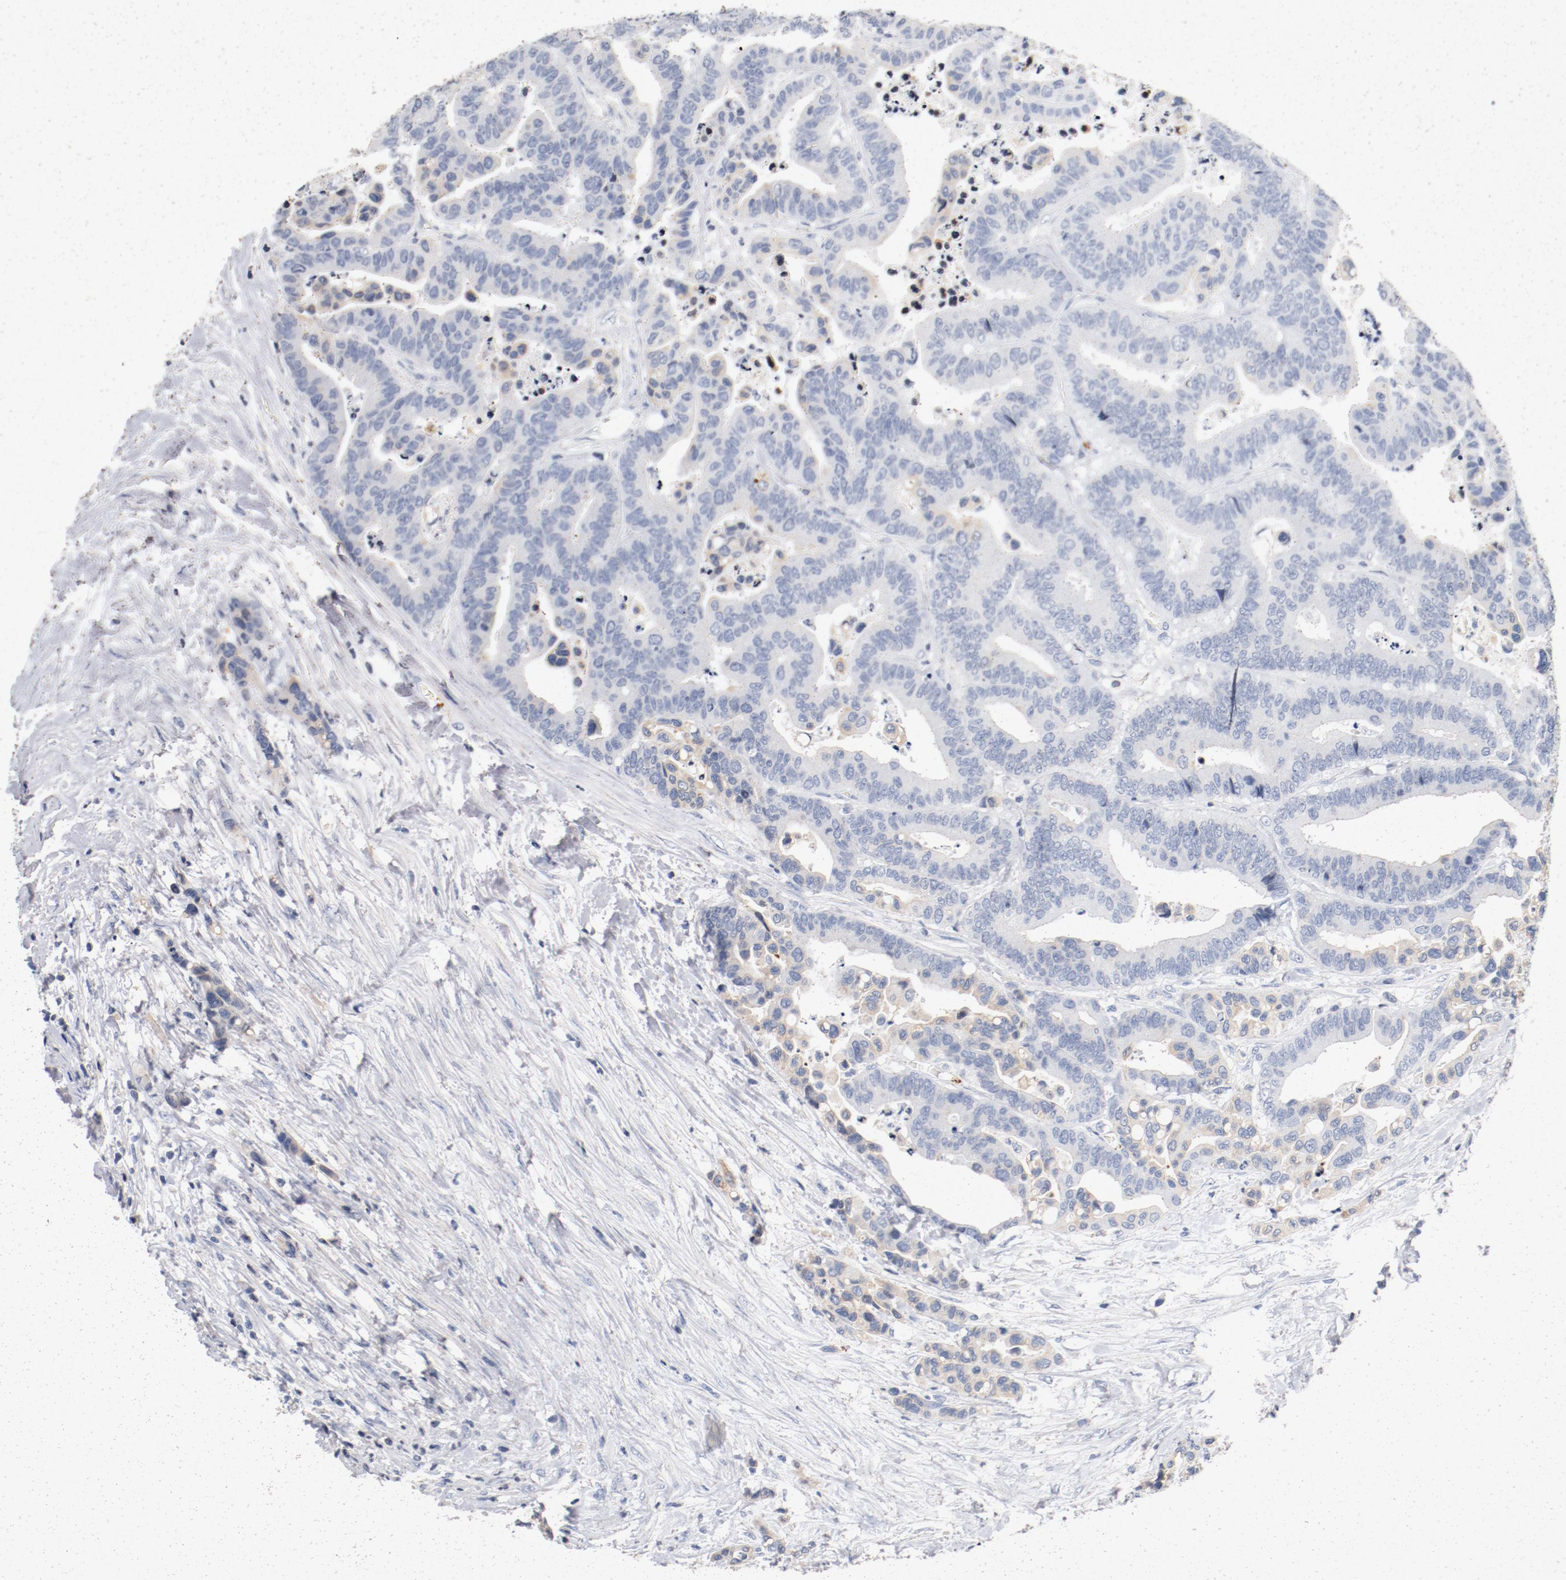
{"staining": {"intensity": "weak", "quantity": "<25%", "location": "cytoplasmic/membranous"}, "tissue": "colorectal cancer", "cell_type": "Tumor cells", "image_type": "cancer", "snomed": [{"axis": "morphology", "description": "Adenocarcinoma, NOS"}, {"axis": "topography", "description": "Colon"}], "caption": "Histopathology image shows no protein positivity in tumor cells of colorectal cancer tissue. The staining is performed using DAB (3,3'-diaminobenzidine) brown chromogen with nuclei counter-stained in using hematoxylin.", "gene": "PIM1", "patient": {"sex": "male", "age": 82}}